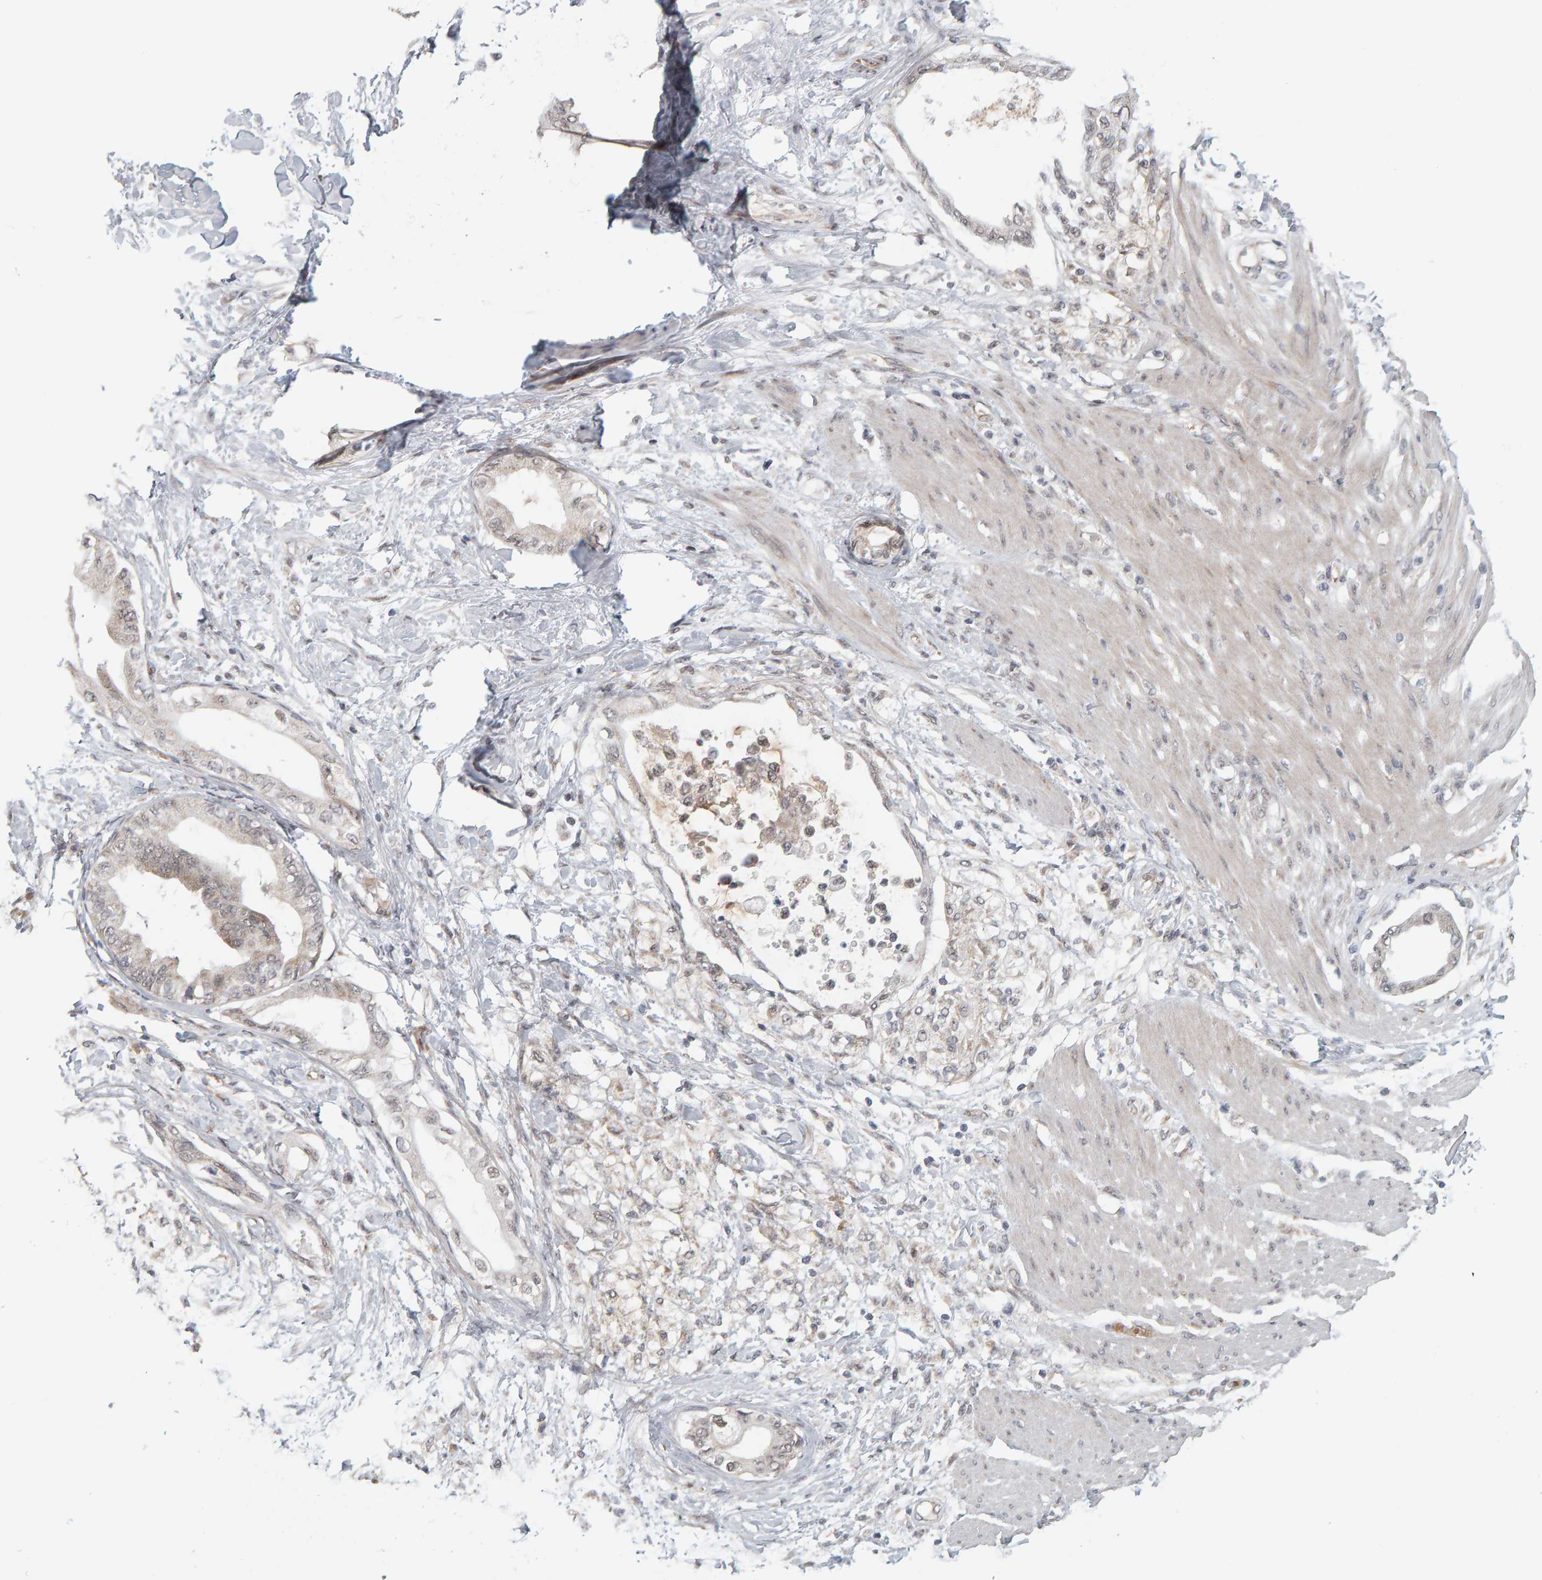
{"staining": {"intensity": "weak", "quantity": "25%-75%", "location": "cytoplasmic/membranous"}, "tissue": "pancreatic cancer", "cell_type": "Tumor cells", "image_type": "cancer", "snomed": [{"axis": "morphology", "description": "Normal tissue, NOS"}, {"axis": "morphology", "description": "Adenocarcinoma, NOS"}, {"axis": "topography", "description": "Pancreas"}, {"axis": "topography", "description": "Duodenum"}], "caption": "Adenocarcinoma (pancreatic) stained with a brown dye shows weak cytoplasmic/membranous positive staining in approximately 25%-75% of tumor cells.", "gene": "DAP3", "patient": {"sex": "female", "age": 60}}